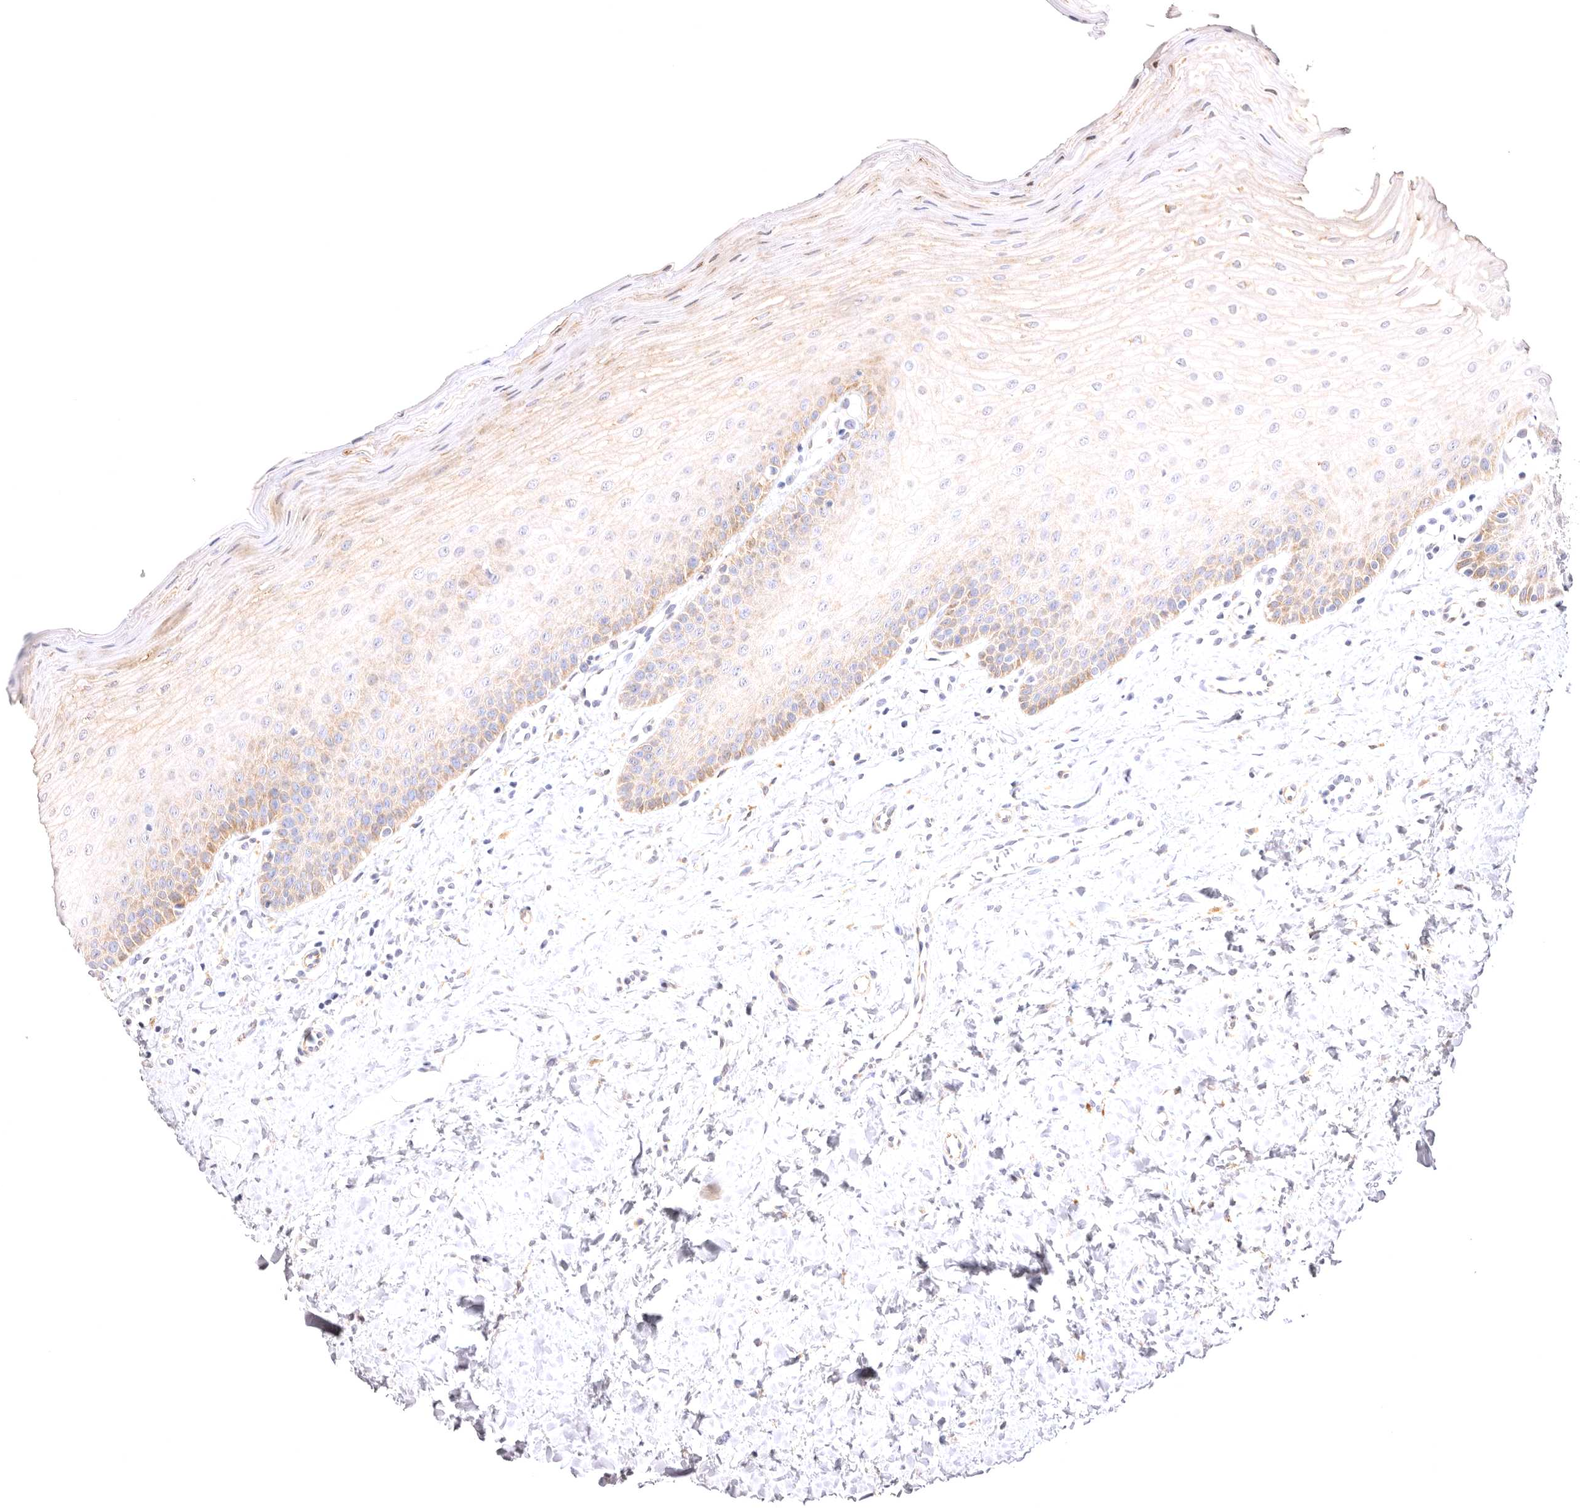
{"staining": {"intensity": "moderate", "quantity": "<25%", "location": "cytoplasmic/membranous"}, "tissue": "oral mucosa", "cell_type": "Squamous epithelial cells", "image_type": "normal", "snomed": [{"axis": "morphology", "description": "Normal tissue, NOS"}, {"axis": "topography", "description": "Oral tissue"}], "caption": "A photomicrograph of human oral mucosa stained for a protein exhibits moderate cytoplasmic/membranous brown staining in squamous epithelial cells.", "gene": "VPS45", "patient": {"sex": "female", "age": 39}}